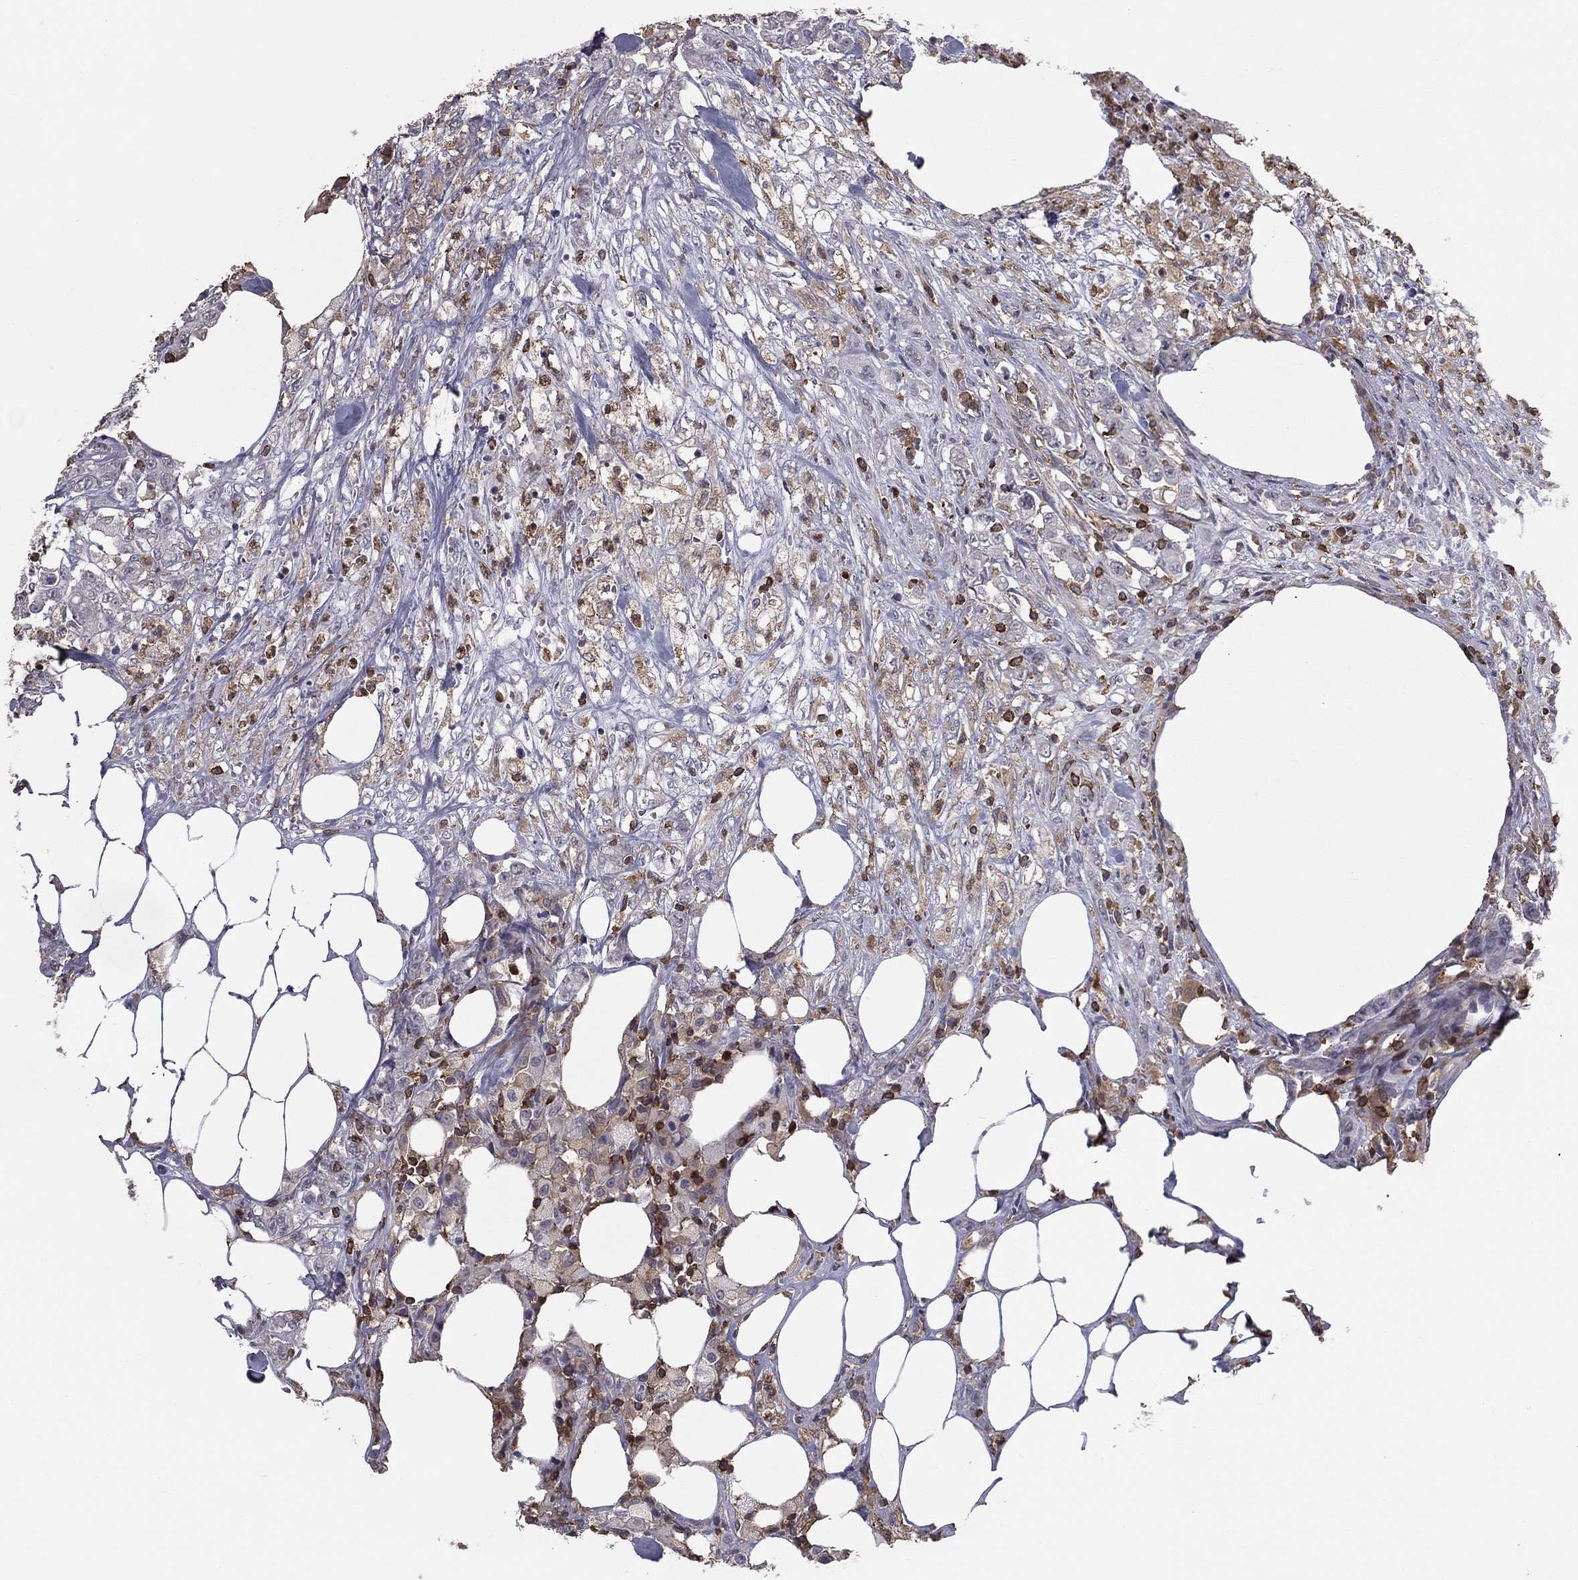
{"staining": {"intensity": "negative", "quantity": "none", "location": "none"}, "tissue": "colorectal cancer", "cell_type": "Tumor cells", "image_type": "cancer", "snomed": [{"axis": "morphology", "description": "Adenocarcinoma, NOS"}, {"axis": "topography", "description": "Colon"}], "caption": "Immunohistochemistry of colorectal cancer displays no positivity in tumor cells.", "gene": "PSTPIP1", "patient": {"sex": "female", "age": 48}}